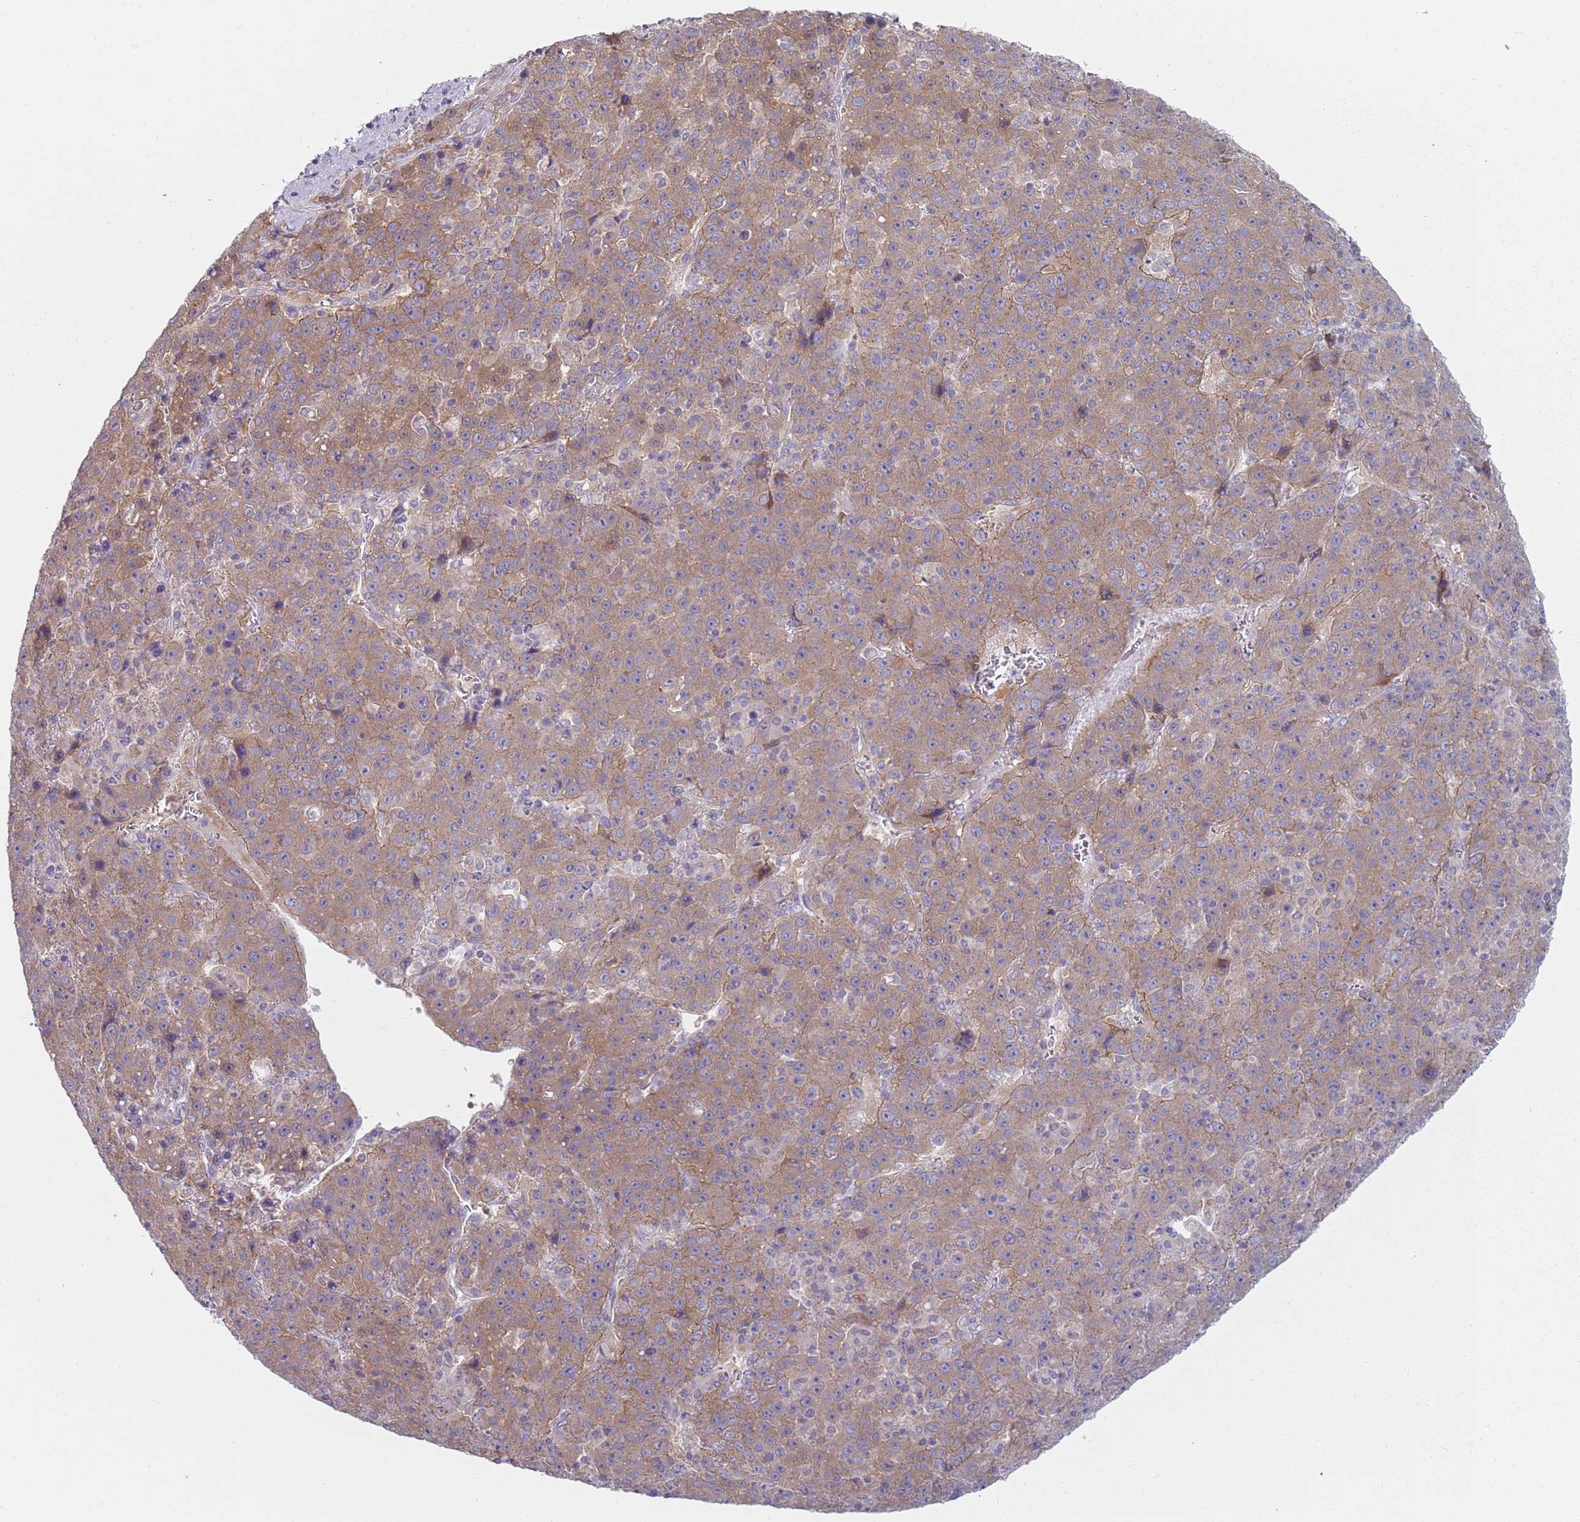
{"staining": {"intensity": "moderate", "quantity": ">75%", "location": "cytoplasmic/membranous"}, "tissue": "liver cancer", "cell_type": "Tumor cells", "image_type": "cancer", "snomed": [{"axis": "morphology", "description": "Carcinoma, Hepatocellular, NOS"}, {"axis": "topography", "description": "Liver"}], "caption": "Immunohistochemical staining of human liver cancer demonstrates medium levels of moderate cytoplasmic/membranous staining in approximately >75% of tumor cells. Using DAB (brown) and hematoxylin (blue) stains, captured at high magnification using brightfield microscopy.", "gene": "SLC26A6", "patient": {"sex": "female", "age": 53}}